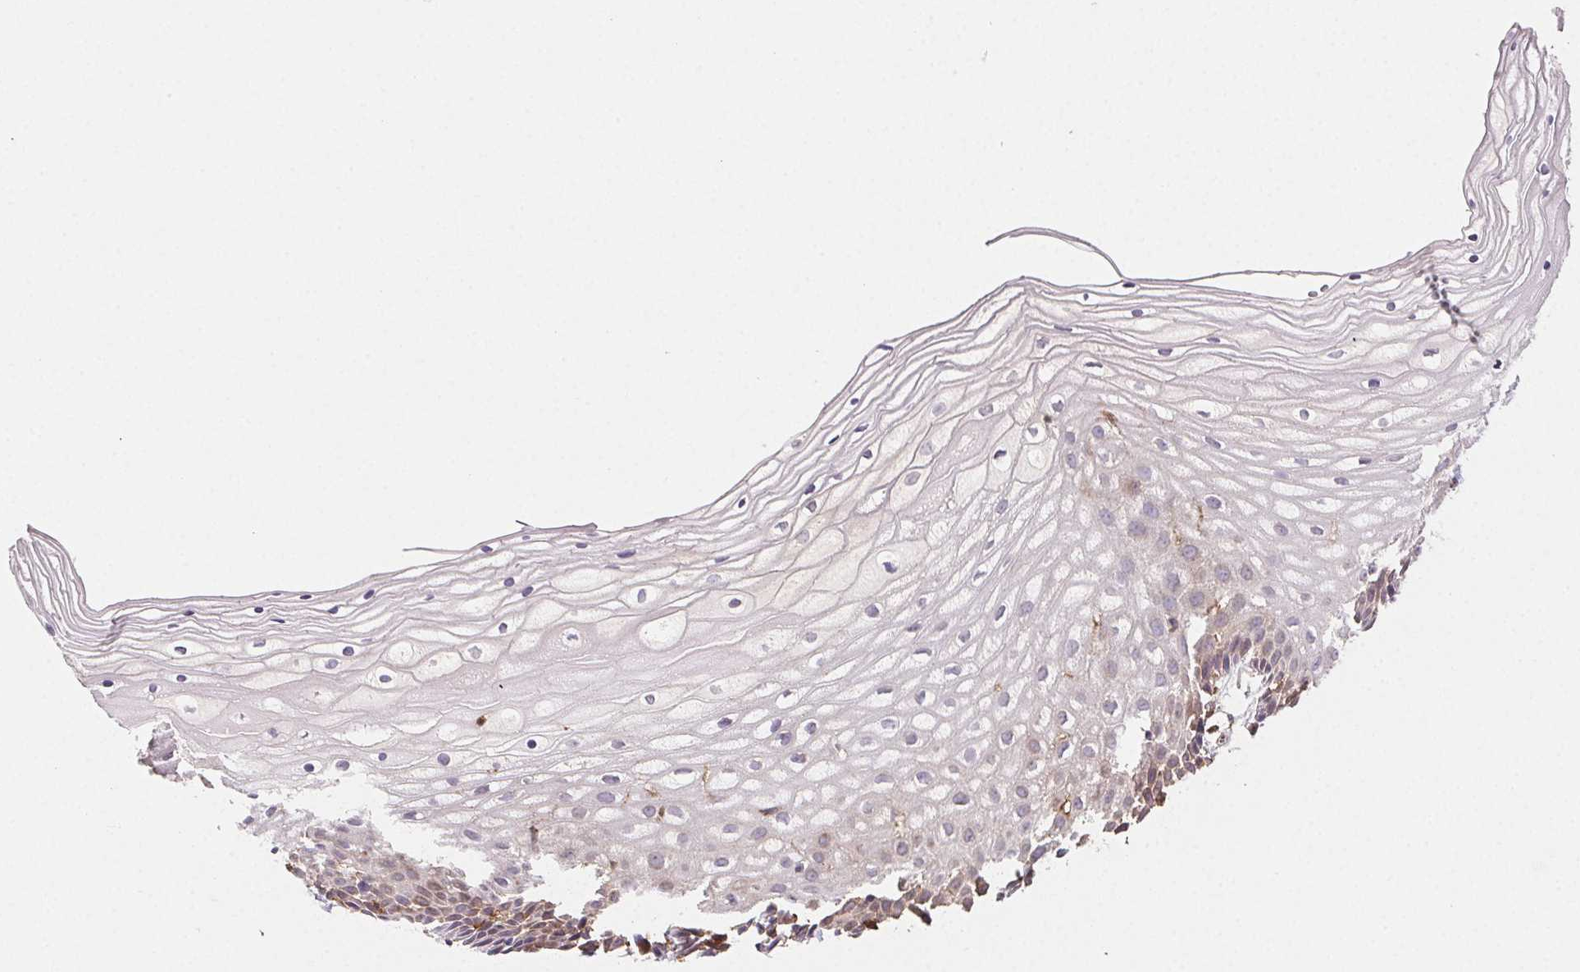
{"staining": {"intensity": "negative", "quantity": "none", "location": "none"}, "tissue": "cervix", "cell_type": "Glandular cells", "image_type": "normal", "snomed": [{"axis": "morphology", "description": "Normal tissue, NOS"}, {"axis": "topography", "description": "Cervix"}], "caption": "Immunohistochemistry of unremarkable human cervix displays no positivity in glandular cells. The staining is performed using DAB (3,3'-diaminobenzidine) brown chromogen with nuclei counter-stained in using hematoxylin.", "gene": "GBP1", "patient": {"sex": "female", "age": 36}}